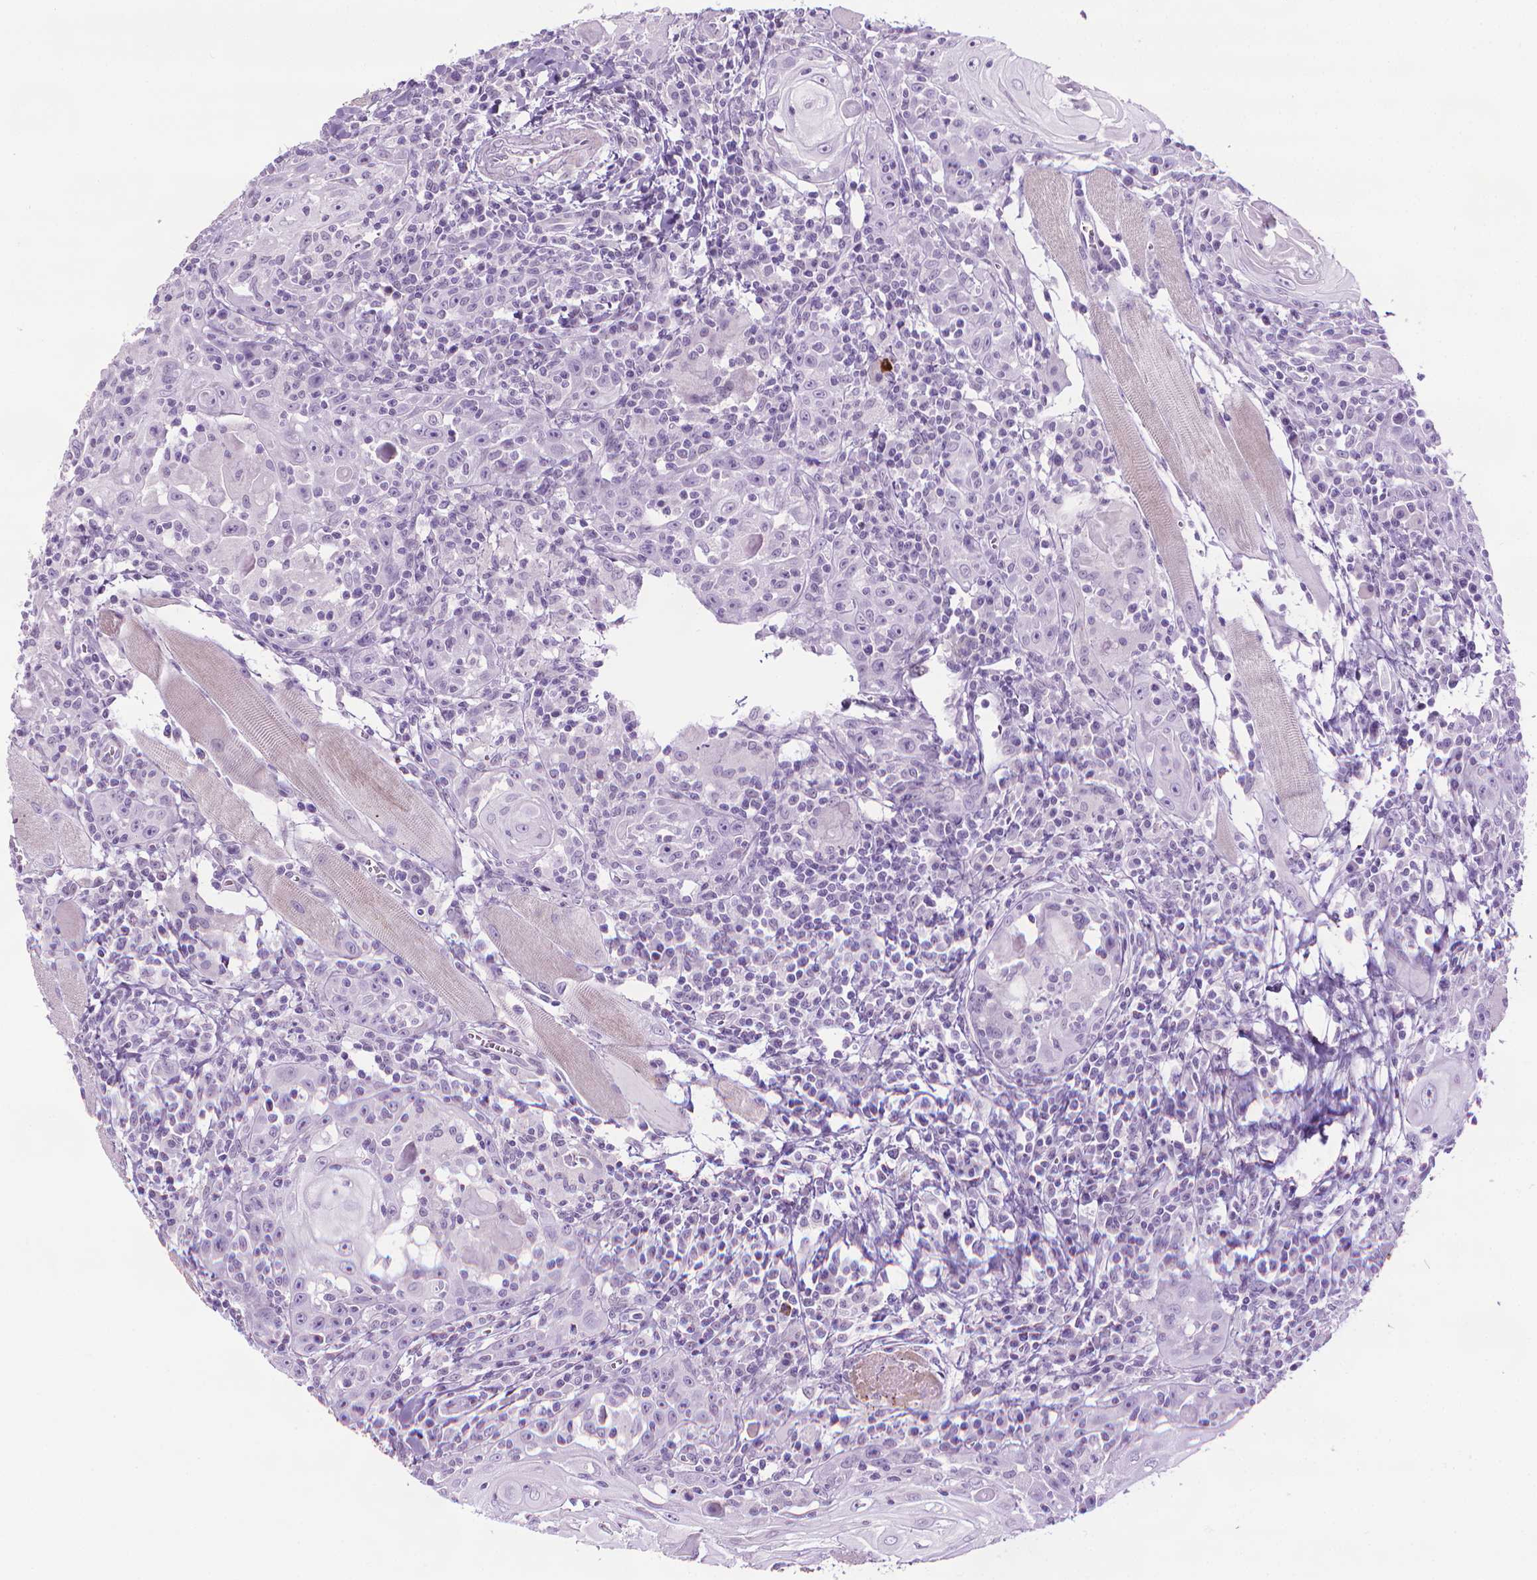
{"staining": {"intensity": "negative", "quantity": "none", "location": "none"}, "tissue": "head and neck cancer", "cell_type": "Tumor cells", "image_type": "cancer", "snomed": [{"axis": "morphology", "description": "Squamous cell carcinoma, NOS"}, {"axis": "topography", "description": "Head-Neck"}], "caption": "Micrograph shows no significant protein staining in tumor cells of head and neck cancer (squamous cell carcinoma).", "gene": "DNAI7", "patient": {"sex": "male", "age": 52}}